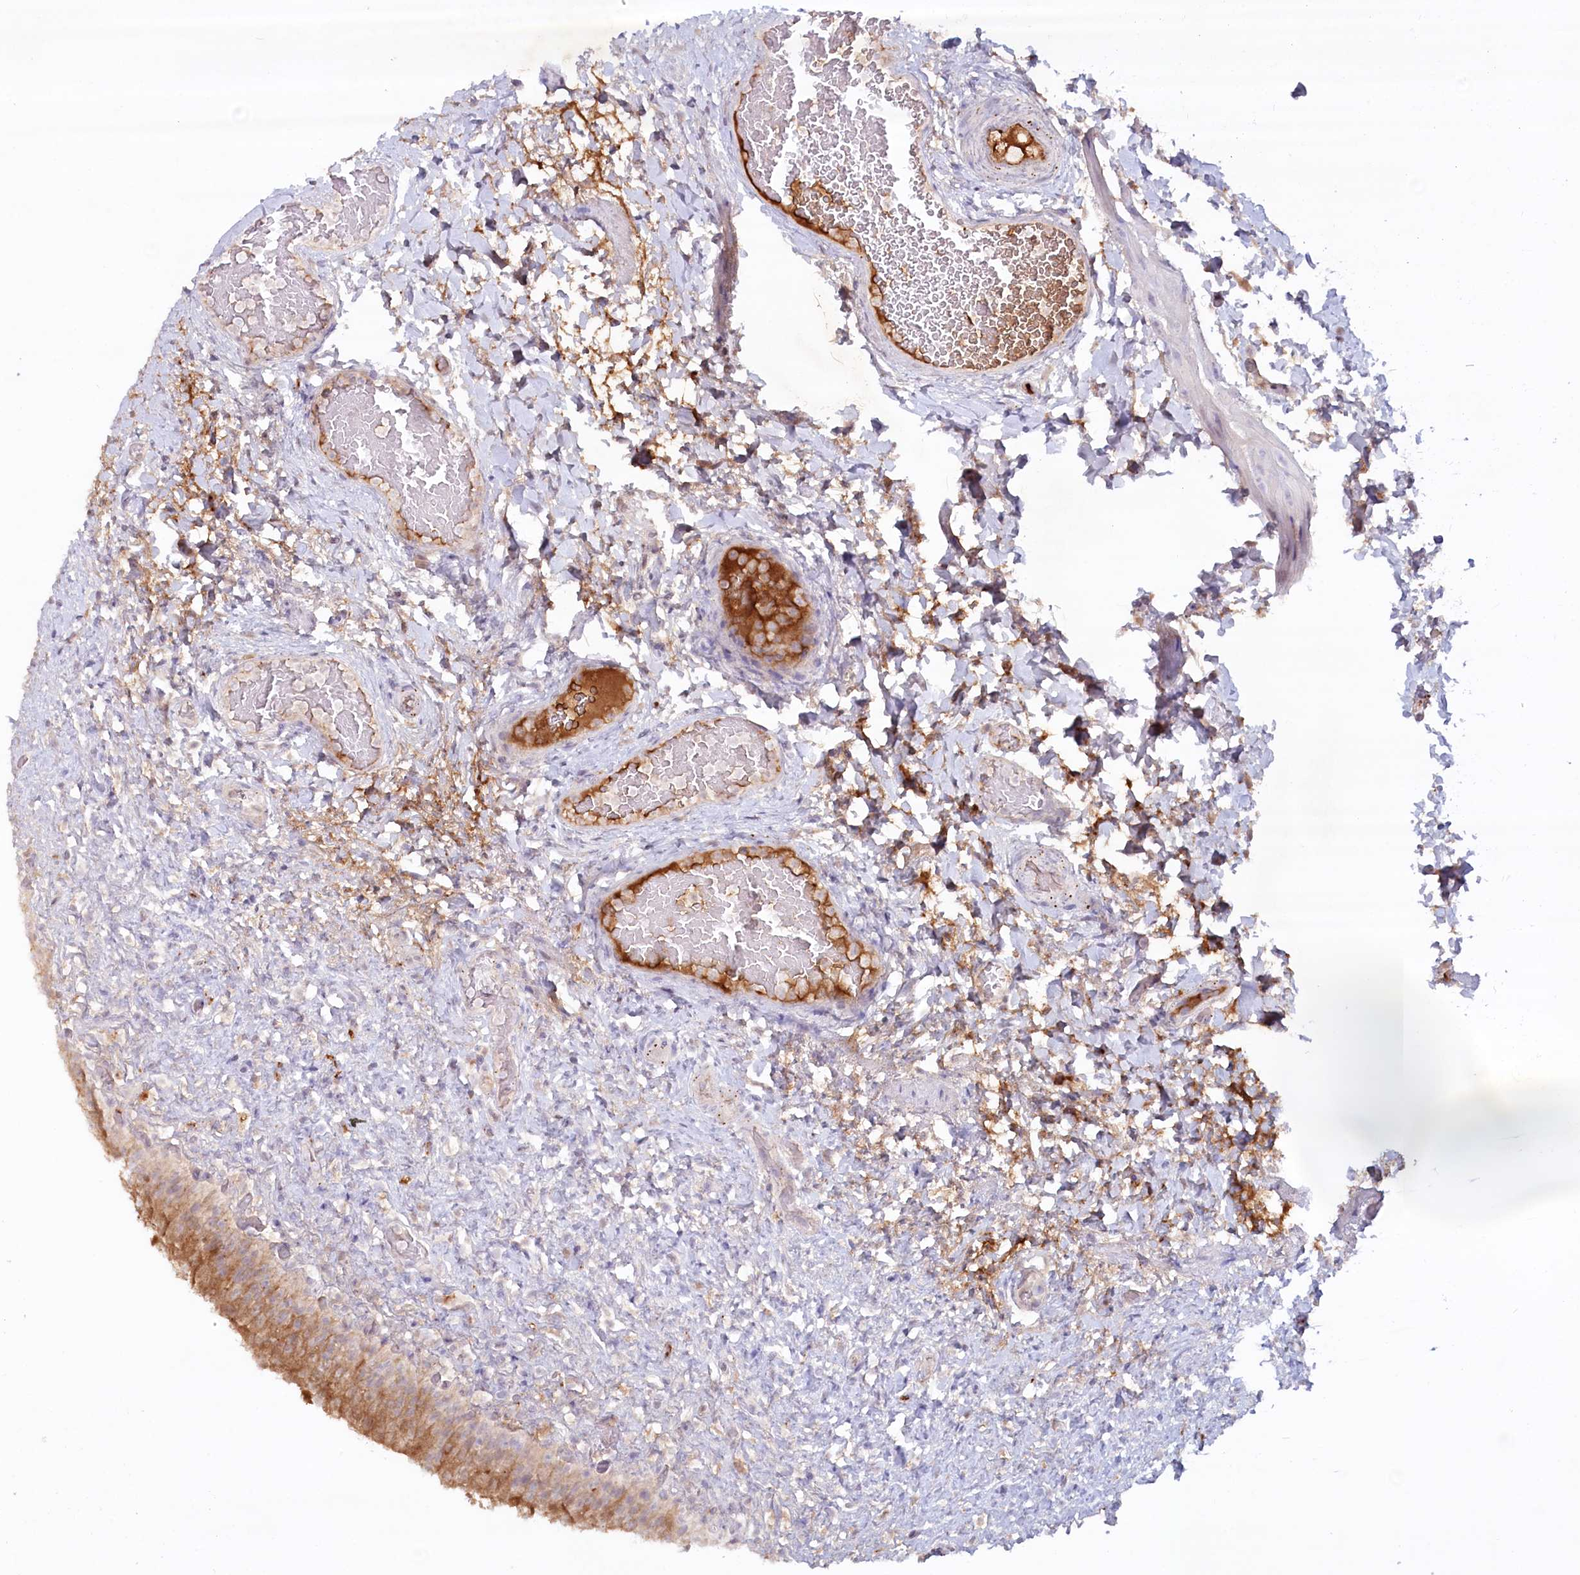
{"staining": {"intensity": "moderate", "quantity": ">75%", "location": "cytoplasmic/membranous"}, "tissue": "urinary bladder", "cell_type": "Urothelial cells", "image_type": "normal", "snomed": [{"axis": "morphology", "description": "Normal tissue, NOS"}, {"axis": "topography", "description": "Urinary bladder"}], "caption": "A brown stain labels moderate cytoplasmic/membranous positivity of a protein in urothelial cells of normal human urinary bladder. (Brightfield microscopy of DAB IHC at high magnification).", "gene": "PSAPL1", "patient": {"sex": "female", "age": 27}}